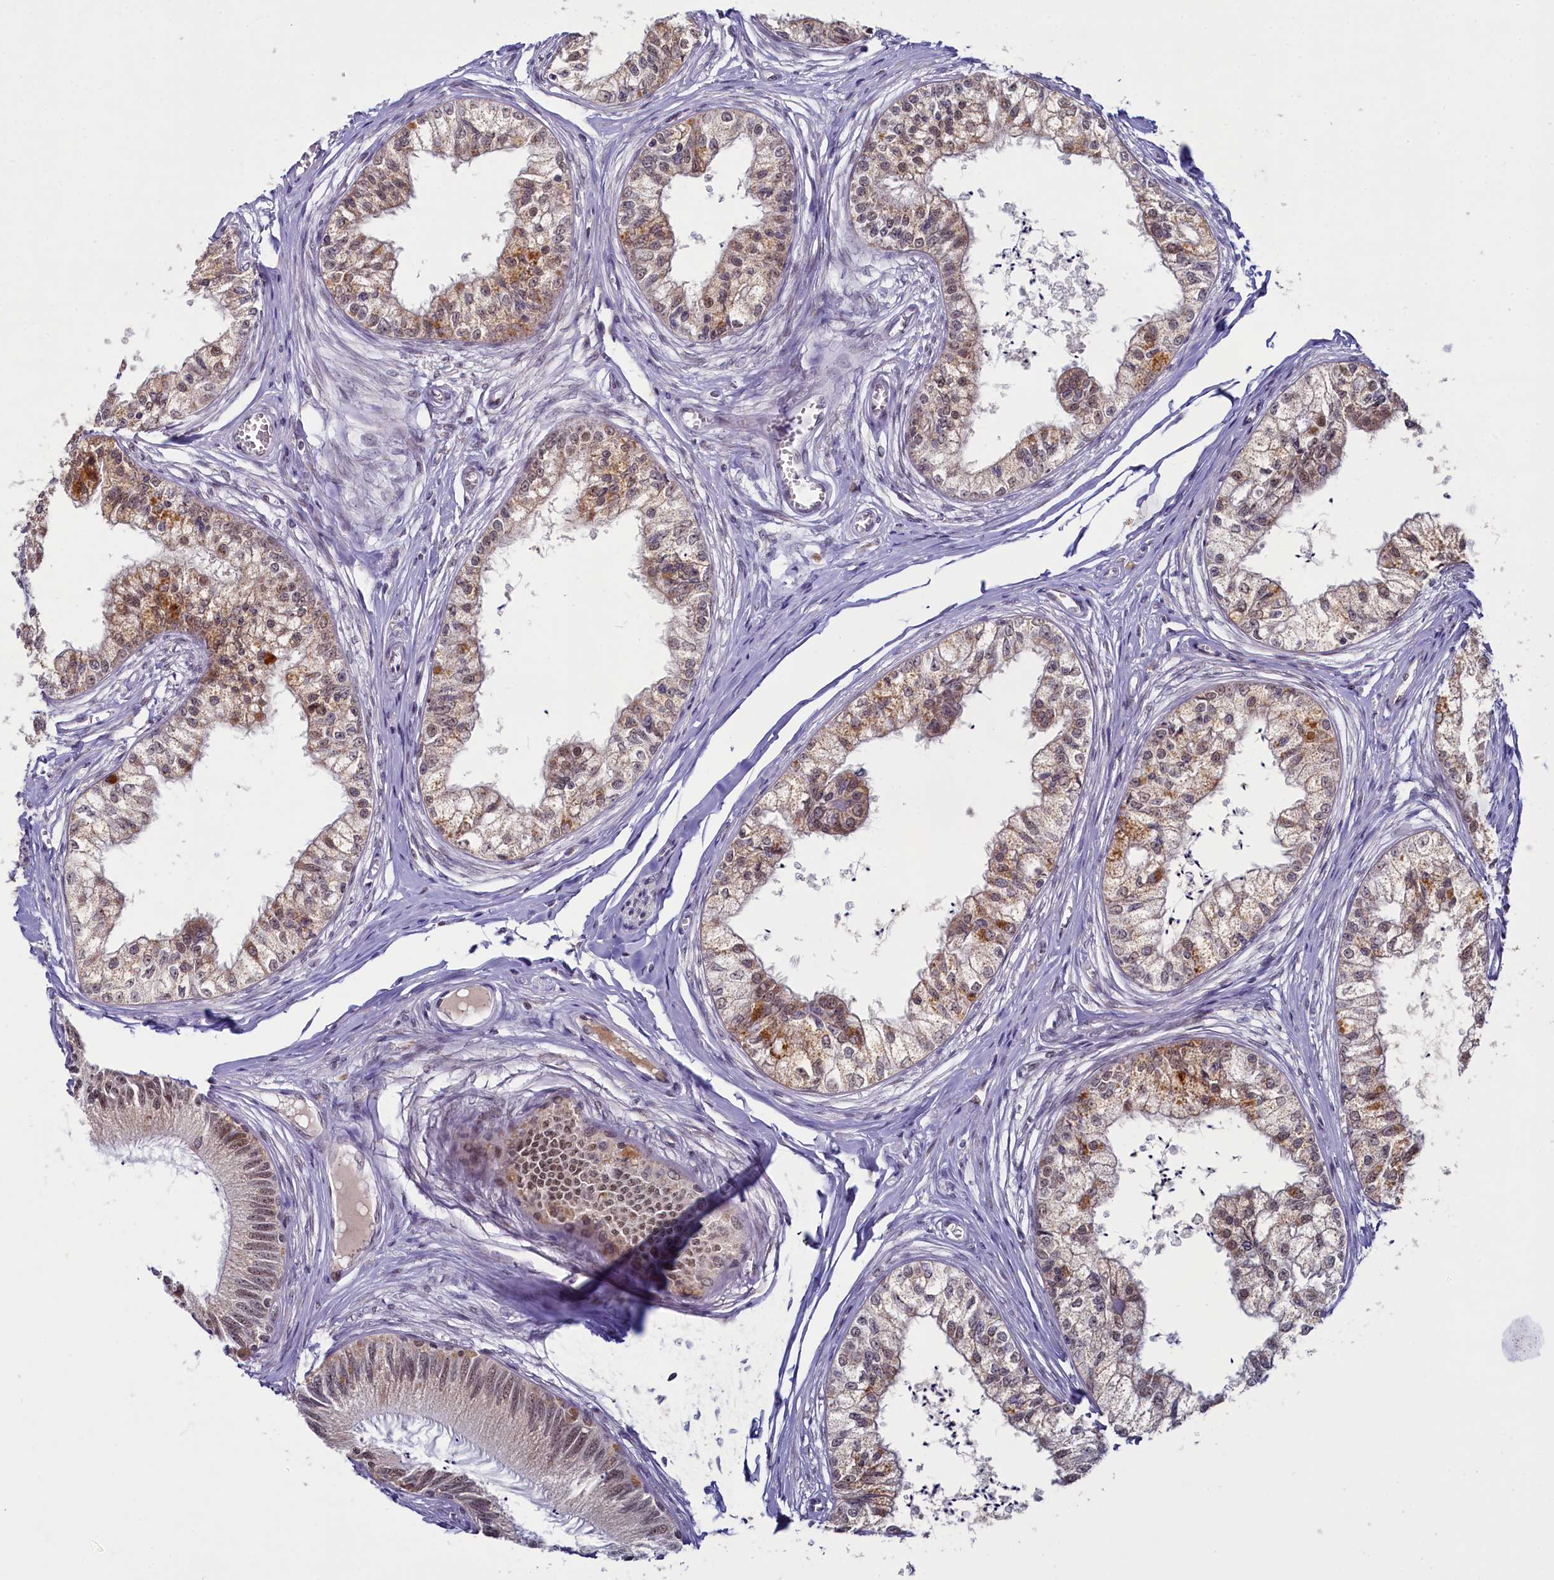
{"staining": {"intensity": "moderate", "quantity": ">75%", "location": "cytoplasmic/membranous,nuclear"}, "tissue": "epididymis", "cell_type": "Glandular cells", "image_type": "normal", "snomed": [{"axis": "morphology", "description": "Normal tissue, NOS"}, {"axis": "topography", "description": "Epididymis"}], "caption": "Protein expression analysis of unremarkable epididymis exhibits moderate cytoplasmic/membranous,nuclear staining in about >75% of glandular cells. Using DAB (3,3'-diaminobenzidine) (brown) and hematoxylin (blue) stains, captured at high magnification using brightfield microscopy.", "gene": "PPHLN1", "patient": {"sex": "male", "age": 79}}